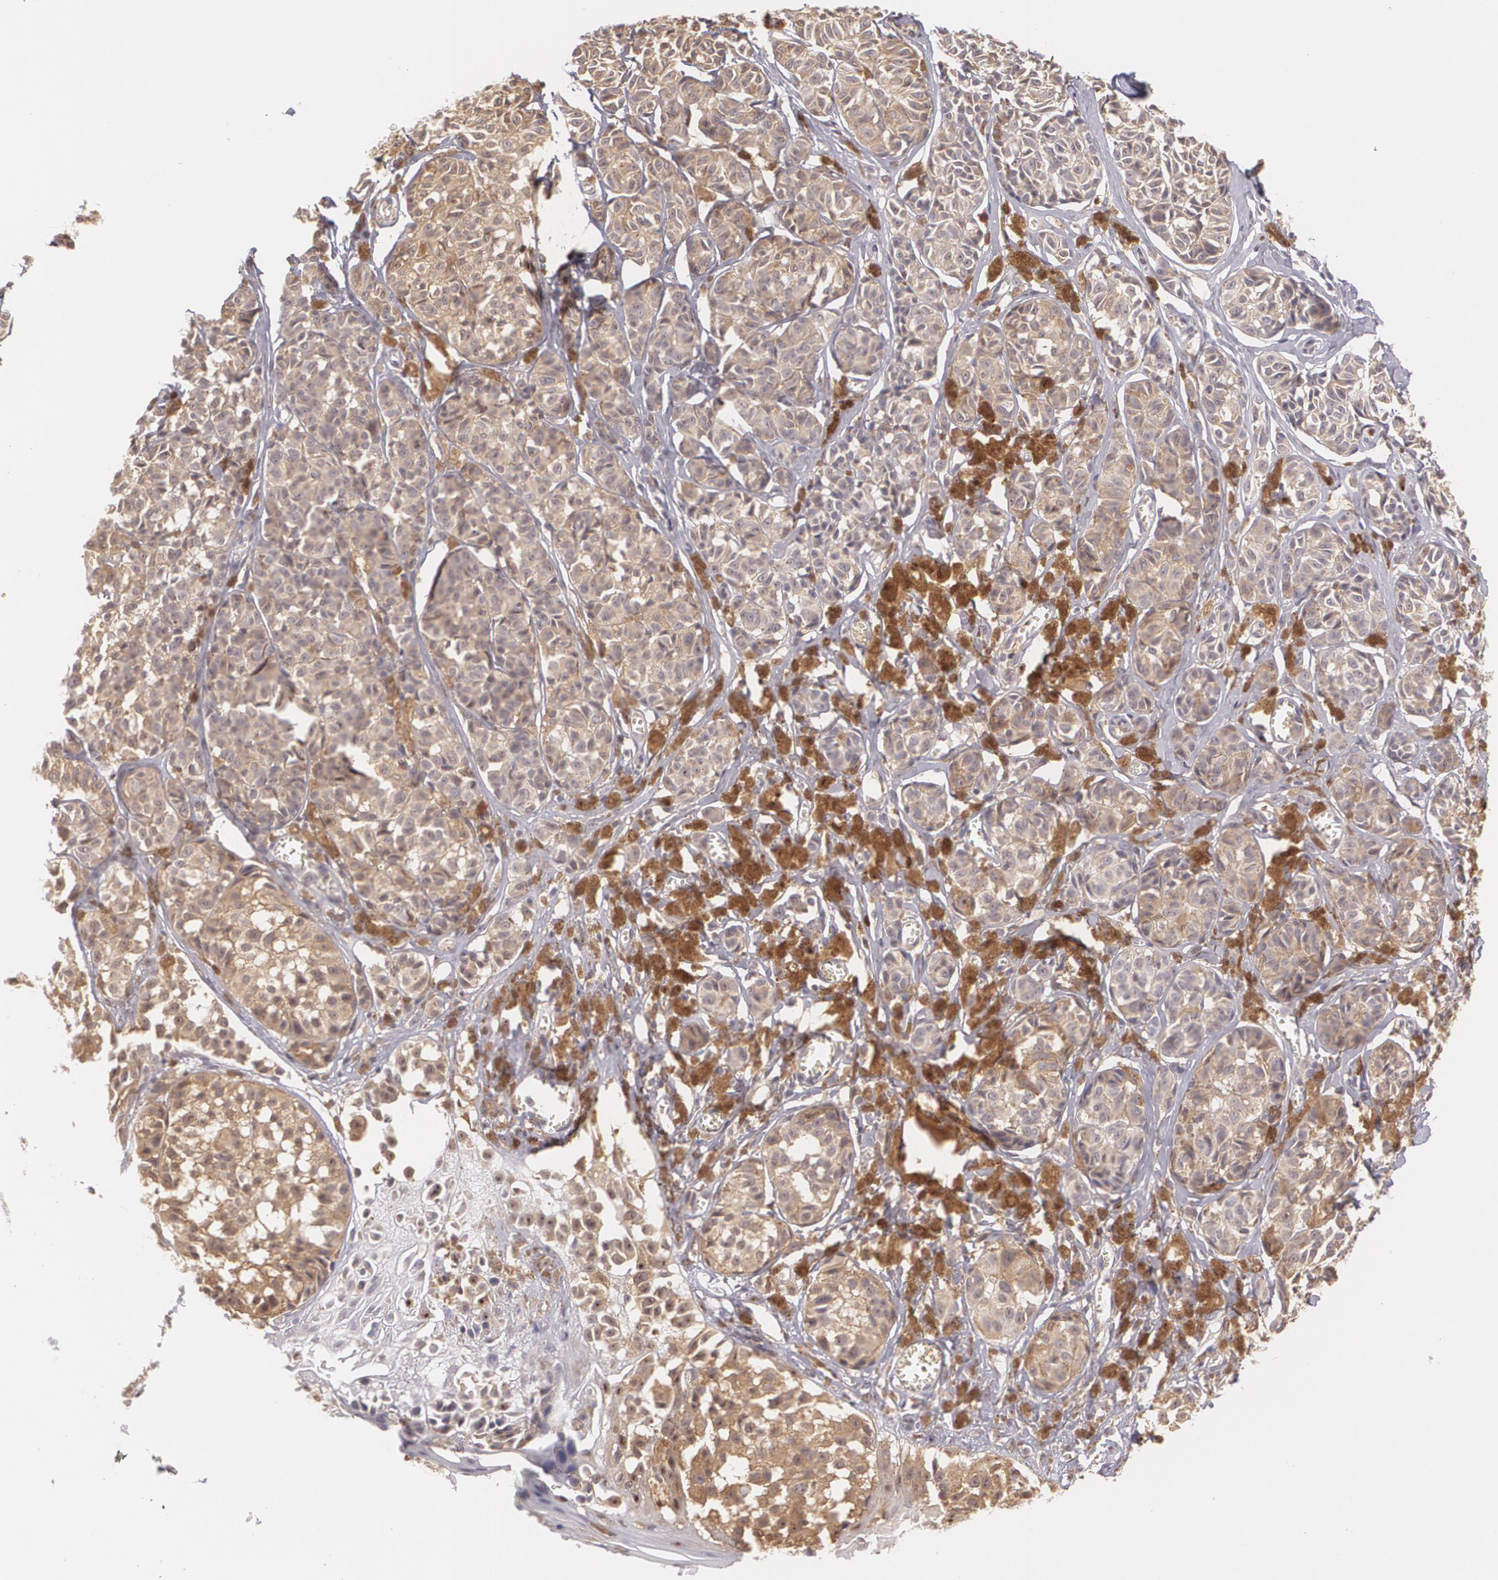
{"staining": {"intensity": "weak", "quantity": ">75%", "location": "cytoplasmic/membranous"}, "tissue": "melanoma", "cell_type": "Tumor cells", "image_type": "cancer", "snomed": [{"axis": "morphology", "description": "Malignant melanoma, NOS"}, {"axis": "topography", "description": "Skin"}], "caption": "Melanoma was stained to show a protein in brown. There is low levels of weak cytoplasmic/membranous positivity in about >75% of tumor cells. (Stains: DAB in brown, nuclei in blue, Microscopy: brightfield microscopy at high magnification).", "gene": "CCL17", "patient": {"sex": "male", "age": 76}}